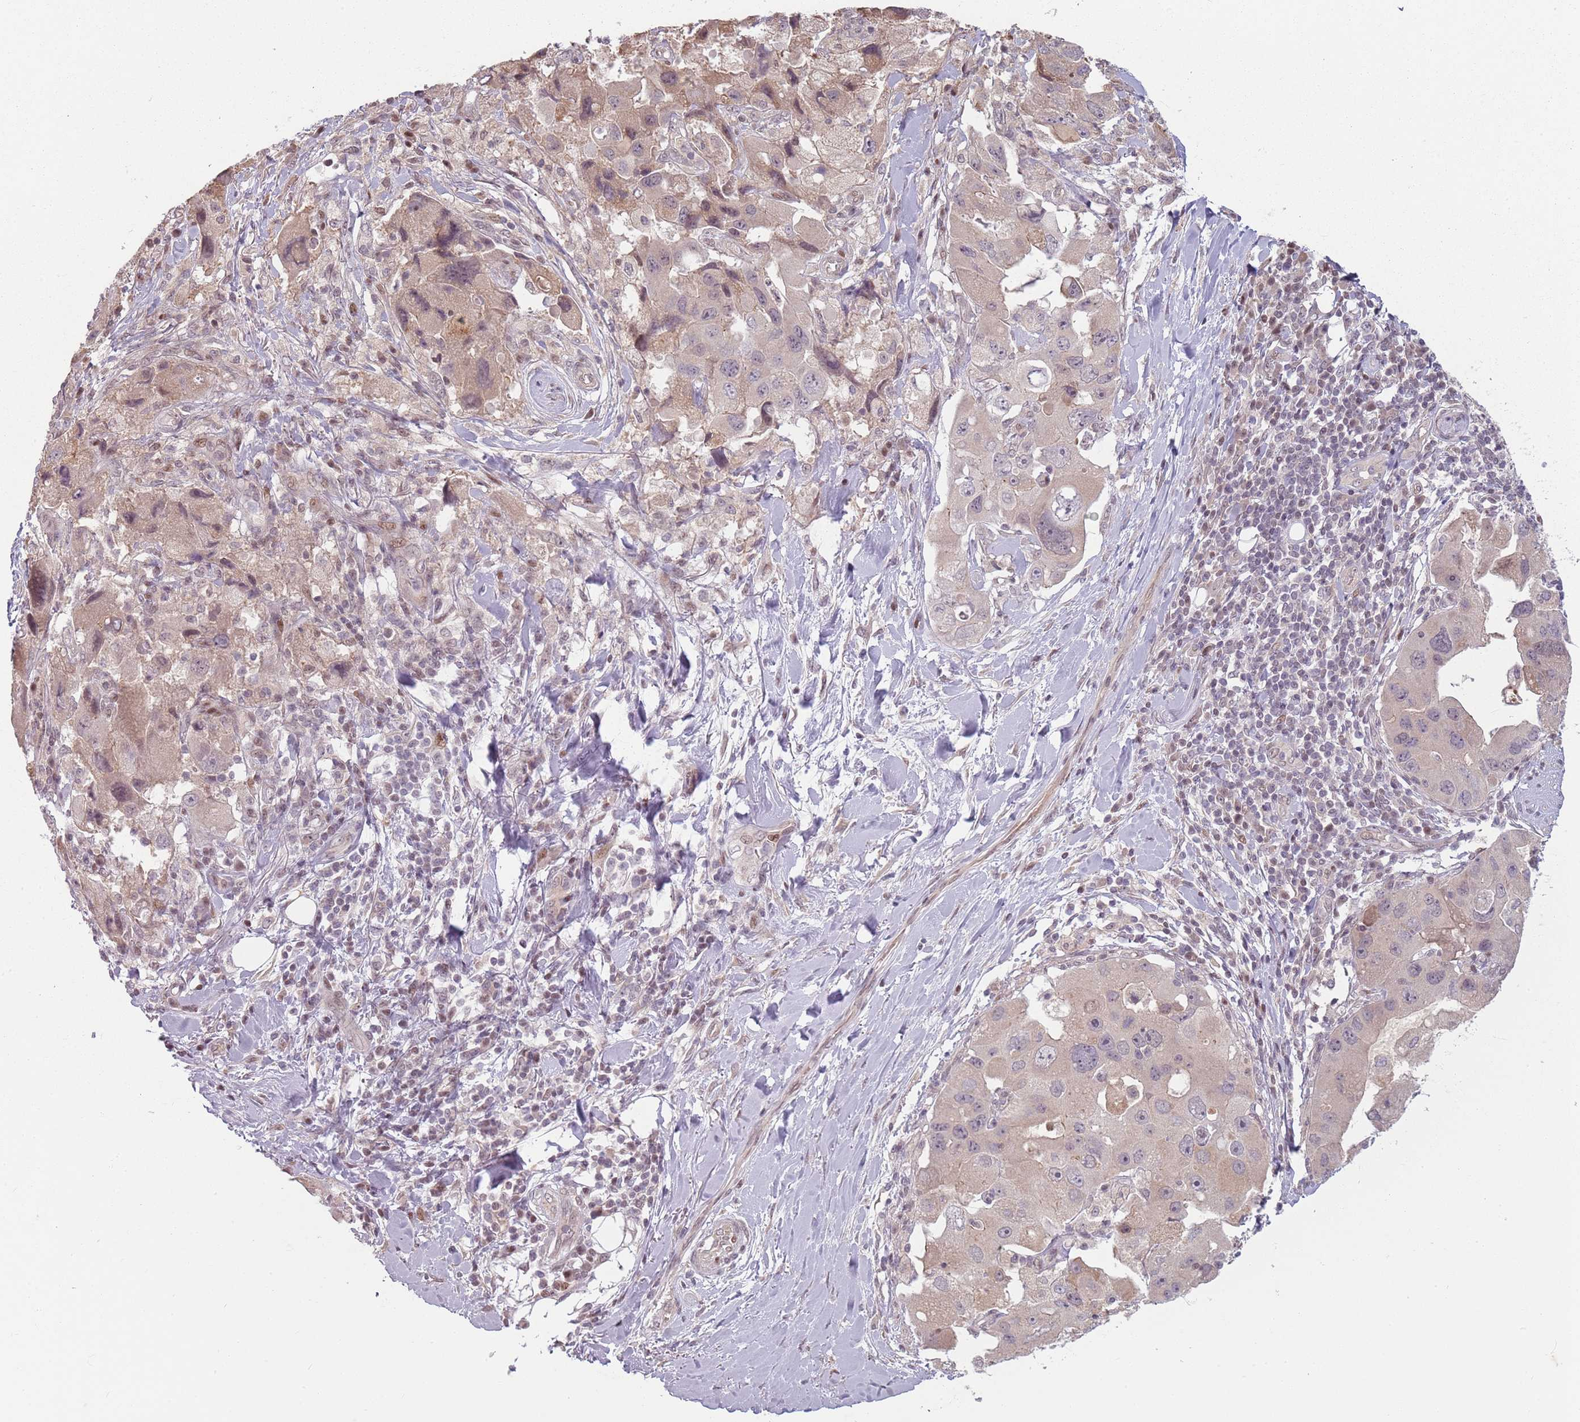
{"staining": {"intensity": "weak", "quantity": "<25%", "location": "cytoplasmic/membranous"}, "tissue": "lung cancer", "cell_type": "Tumor cells", "image_type": "cancer", "snomed": [{"axis": "morphology", "description": "Adenocarcinoma, NOS"}, {"axis": "topography", "description": "Lung"}], "caption": "Immunohistochemistry (IHC) of human lung adenocarcinoma demonstrates no expression in tumor cells.", "gene": "ADGRG1", "patient": {"sex": "female", "age": 54}}